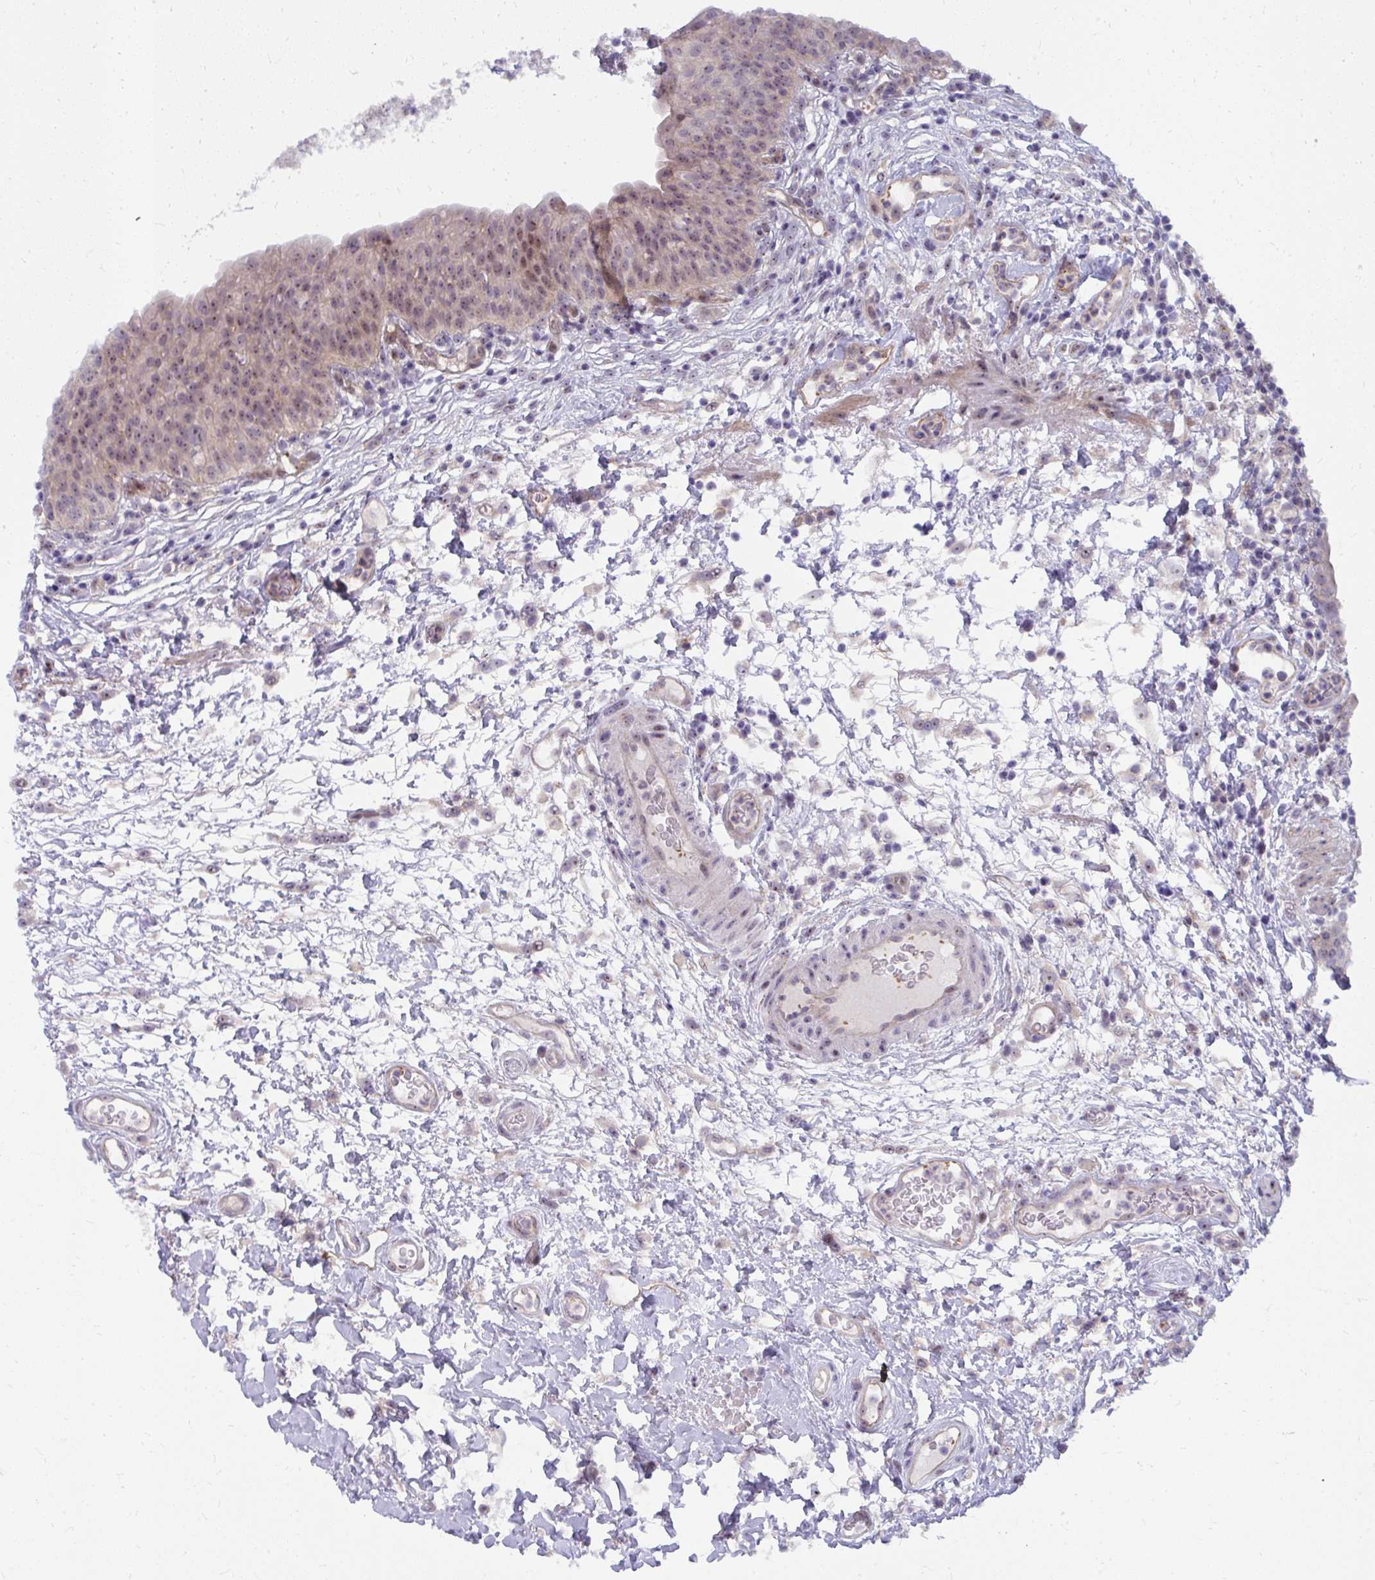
{"staining": {"intensity": "moderate", "quantity": ">75%", "location": "nuclear"}, "tissue": "urinary bladder", "cell_type": "Urothelial cells", "image_type": "normal", "snomed": [{"axis": "morphology", "description": "Normal tissue, NOS"}, {"axis": "morphology", "description": "Inflammation, NOS"}, {"axis": "topography", "description": "Urinary bladder"}], "caption": "Protein expression analysis of benign human urinary bladder reveals moderate nuclear staining in approximately >75% of urothelial cells. (DAB = brown stain, brightfield microscopy at high magnification).", "gene": "MUS81", "patient": {"sex": "male", "age": 57}}